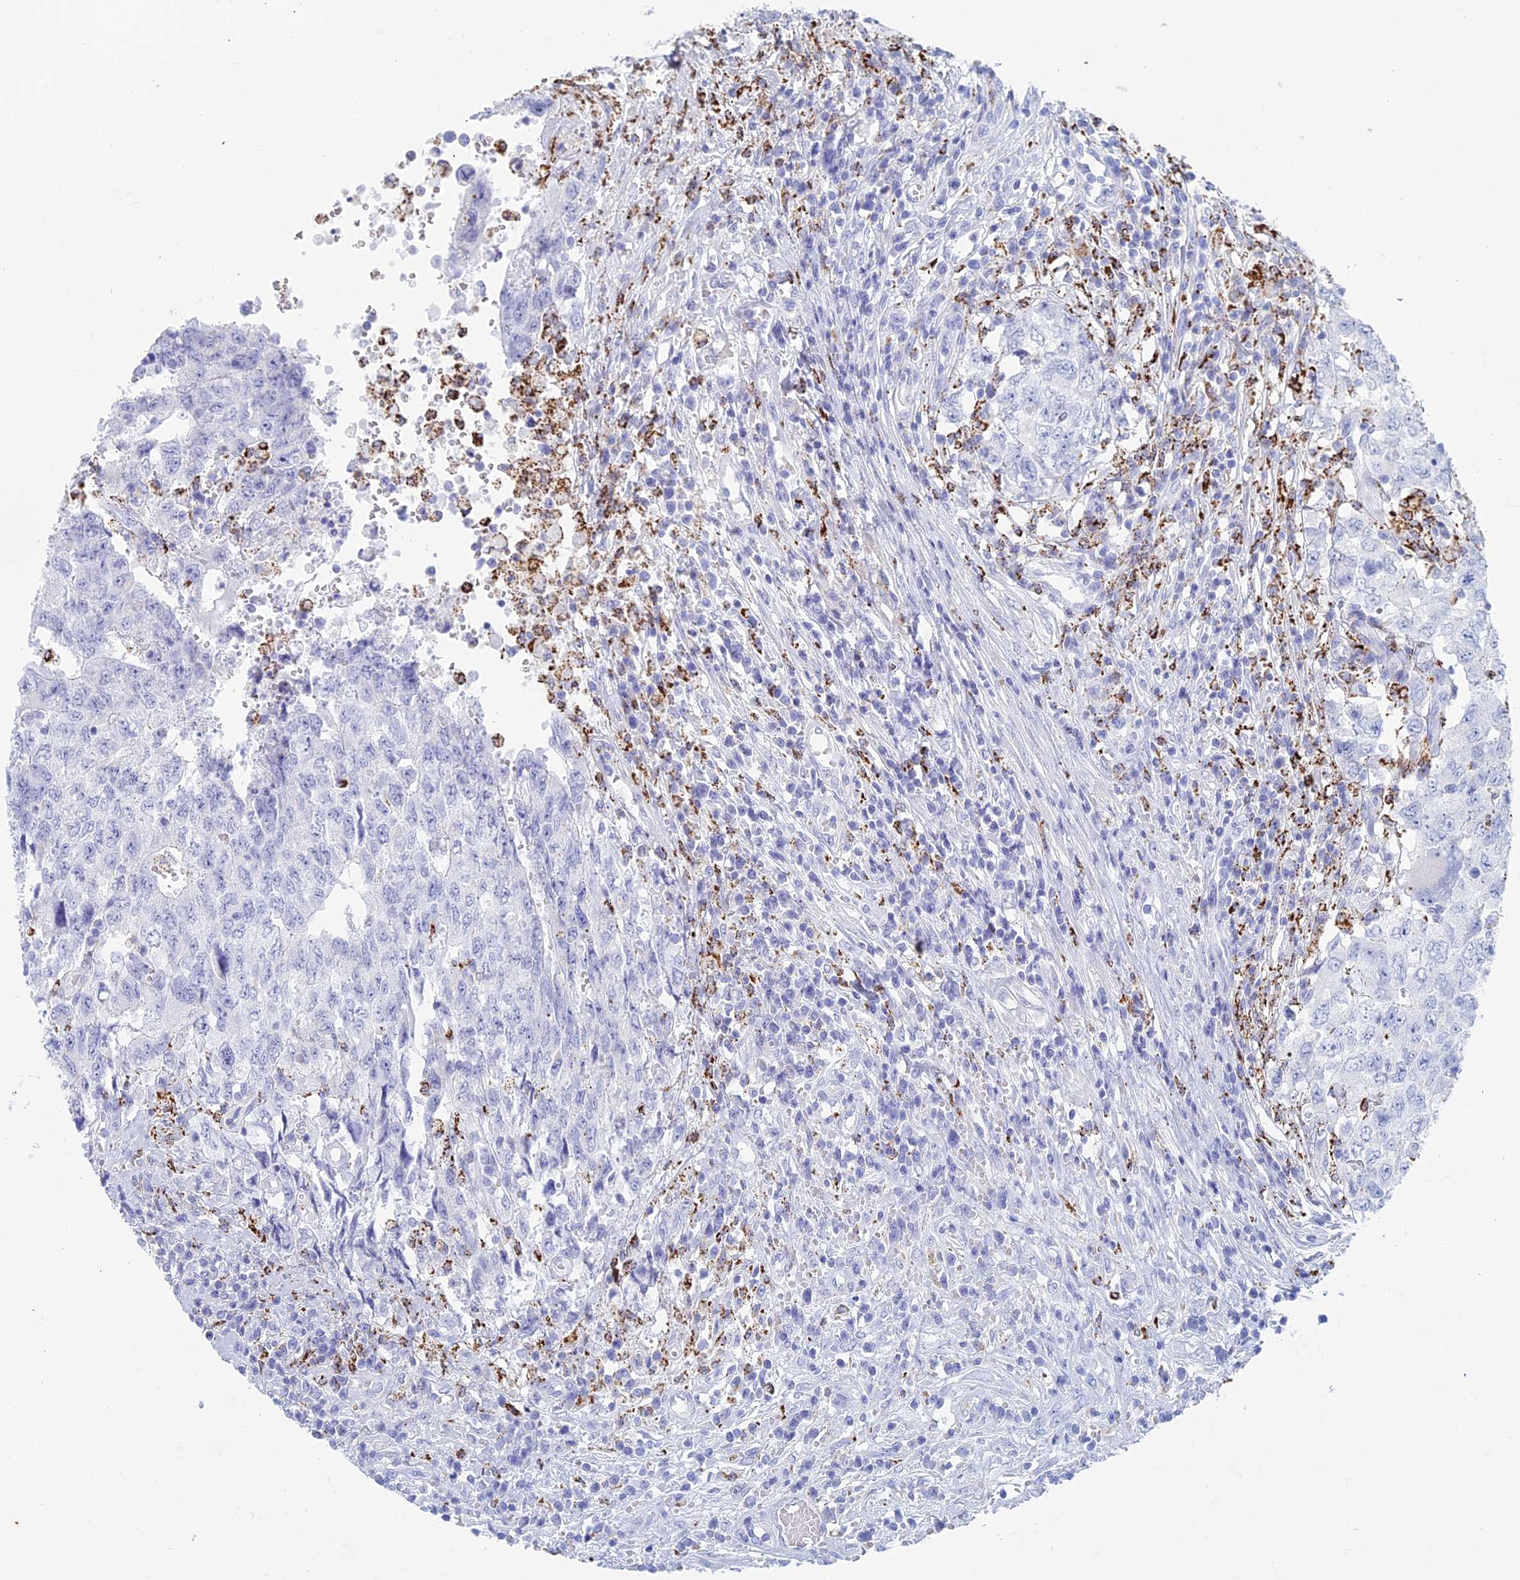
{"staining": {"intensity": "negative", "quantity": "none", "location": "none"}, "tissue": "testis cancer", "cell_type": "Tumor cells", "image_type": "cancer", "snomed": [{"axis": "morphology", "description": "Carcinoma, Embryonal, NOS"}, {"axis": "topography", "description": "Testis"}], "caption": "A high-resolution histopathology image shows IHC staining of embryonal carcinoma (testis), which shows no significant staining in tumor cells.", "gene": "ALMS1", "patient": {"sex": "male", "age": 34}}